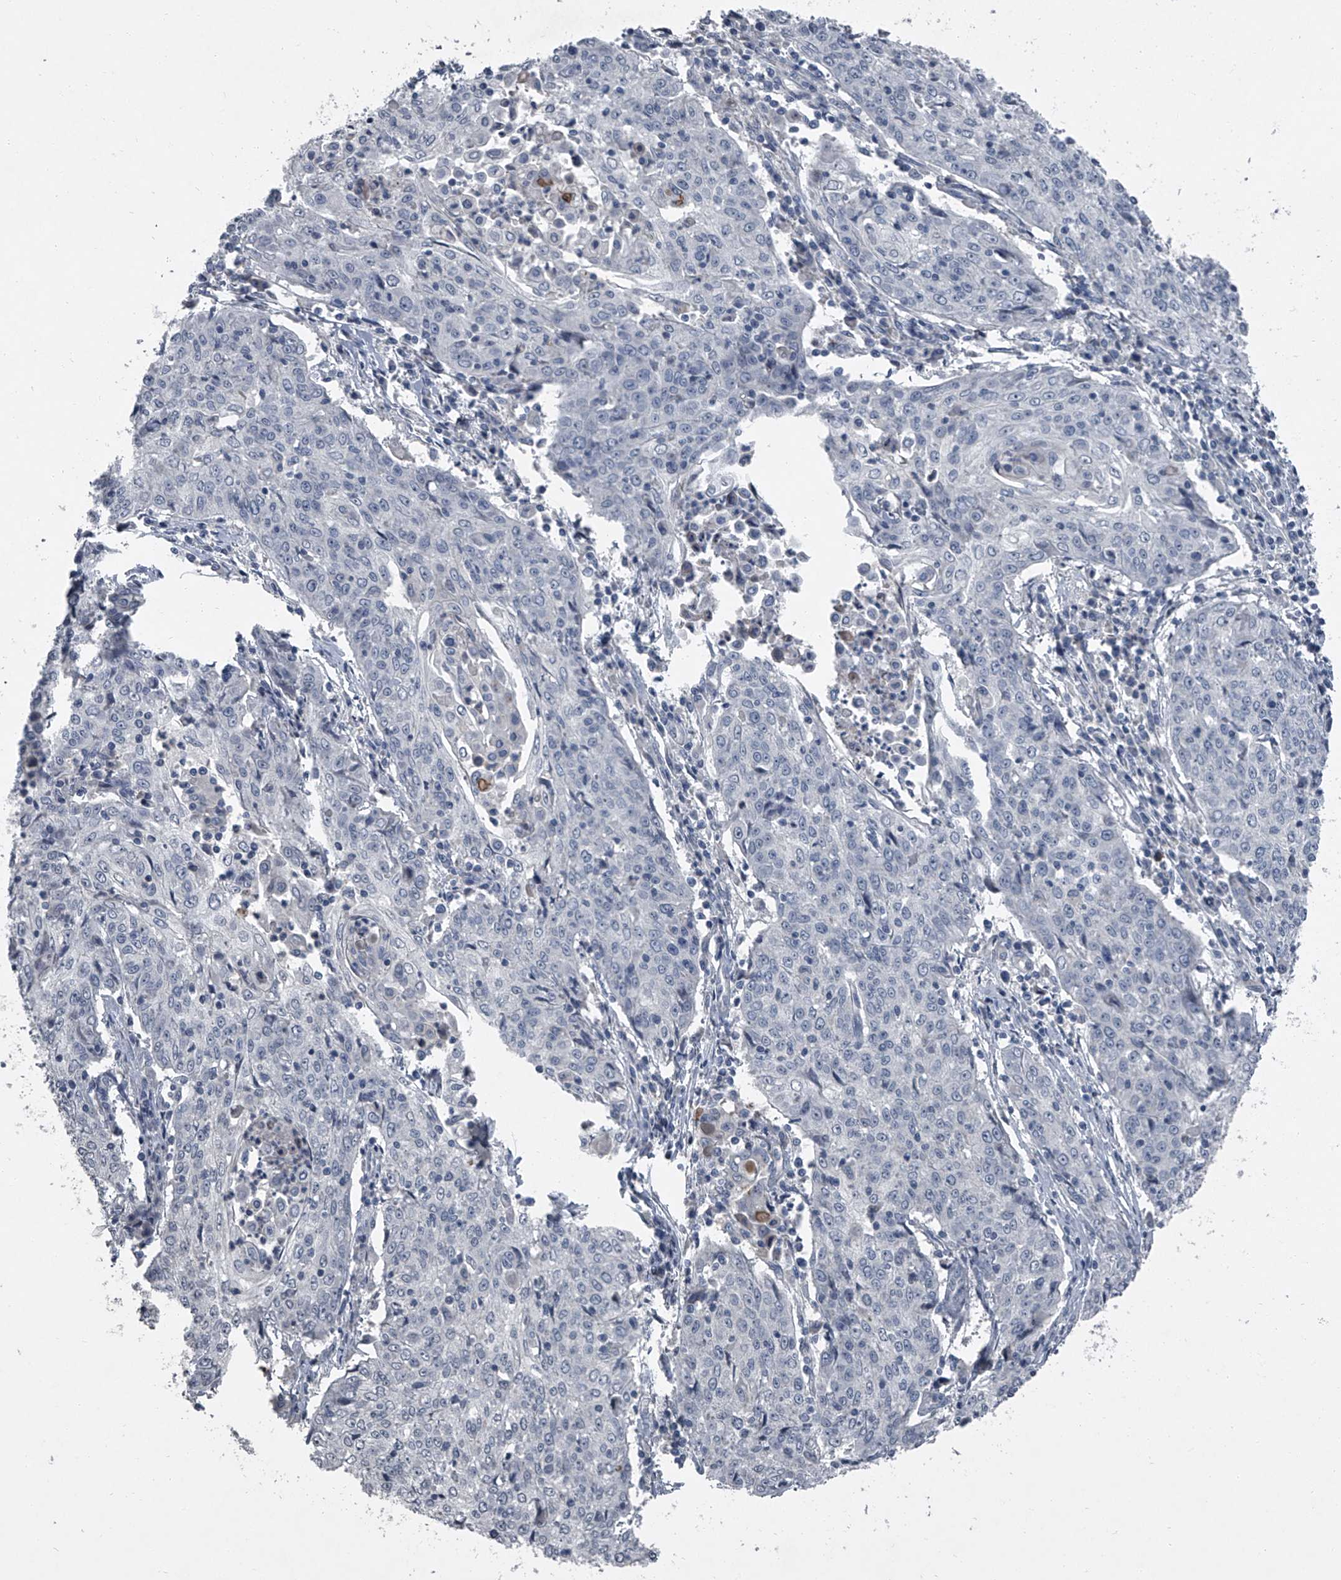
{"staining": {"intensity": "negative", "quantity": "none", "location": "none"}, "tissue": "cervical cancer", "cell_type": "Tumor cells", "image_type": "cancer", "snomed": [{"axis": "morphology", "description": "Squamous cell carcinoma, NOS"}, {"axis": "topography", "description": "Cervix"}], "caption": "Squamous cell carcinoma (cervical) stained for a protein using IHC demonstrates no positivity tumor cells.", "gene": "HEPHL1", "patient": {"sex": "female", "age": 48}}